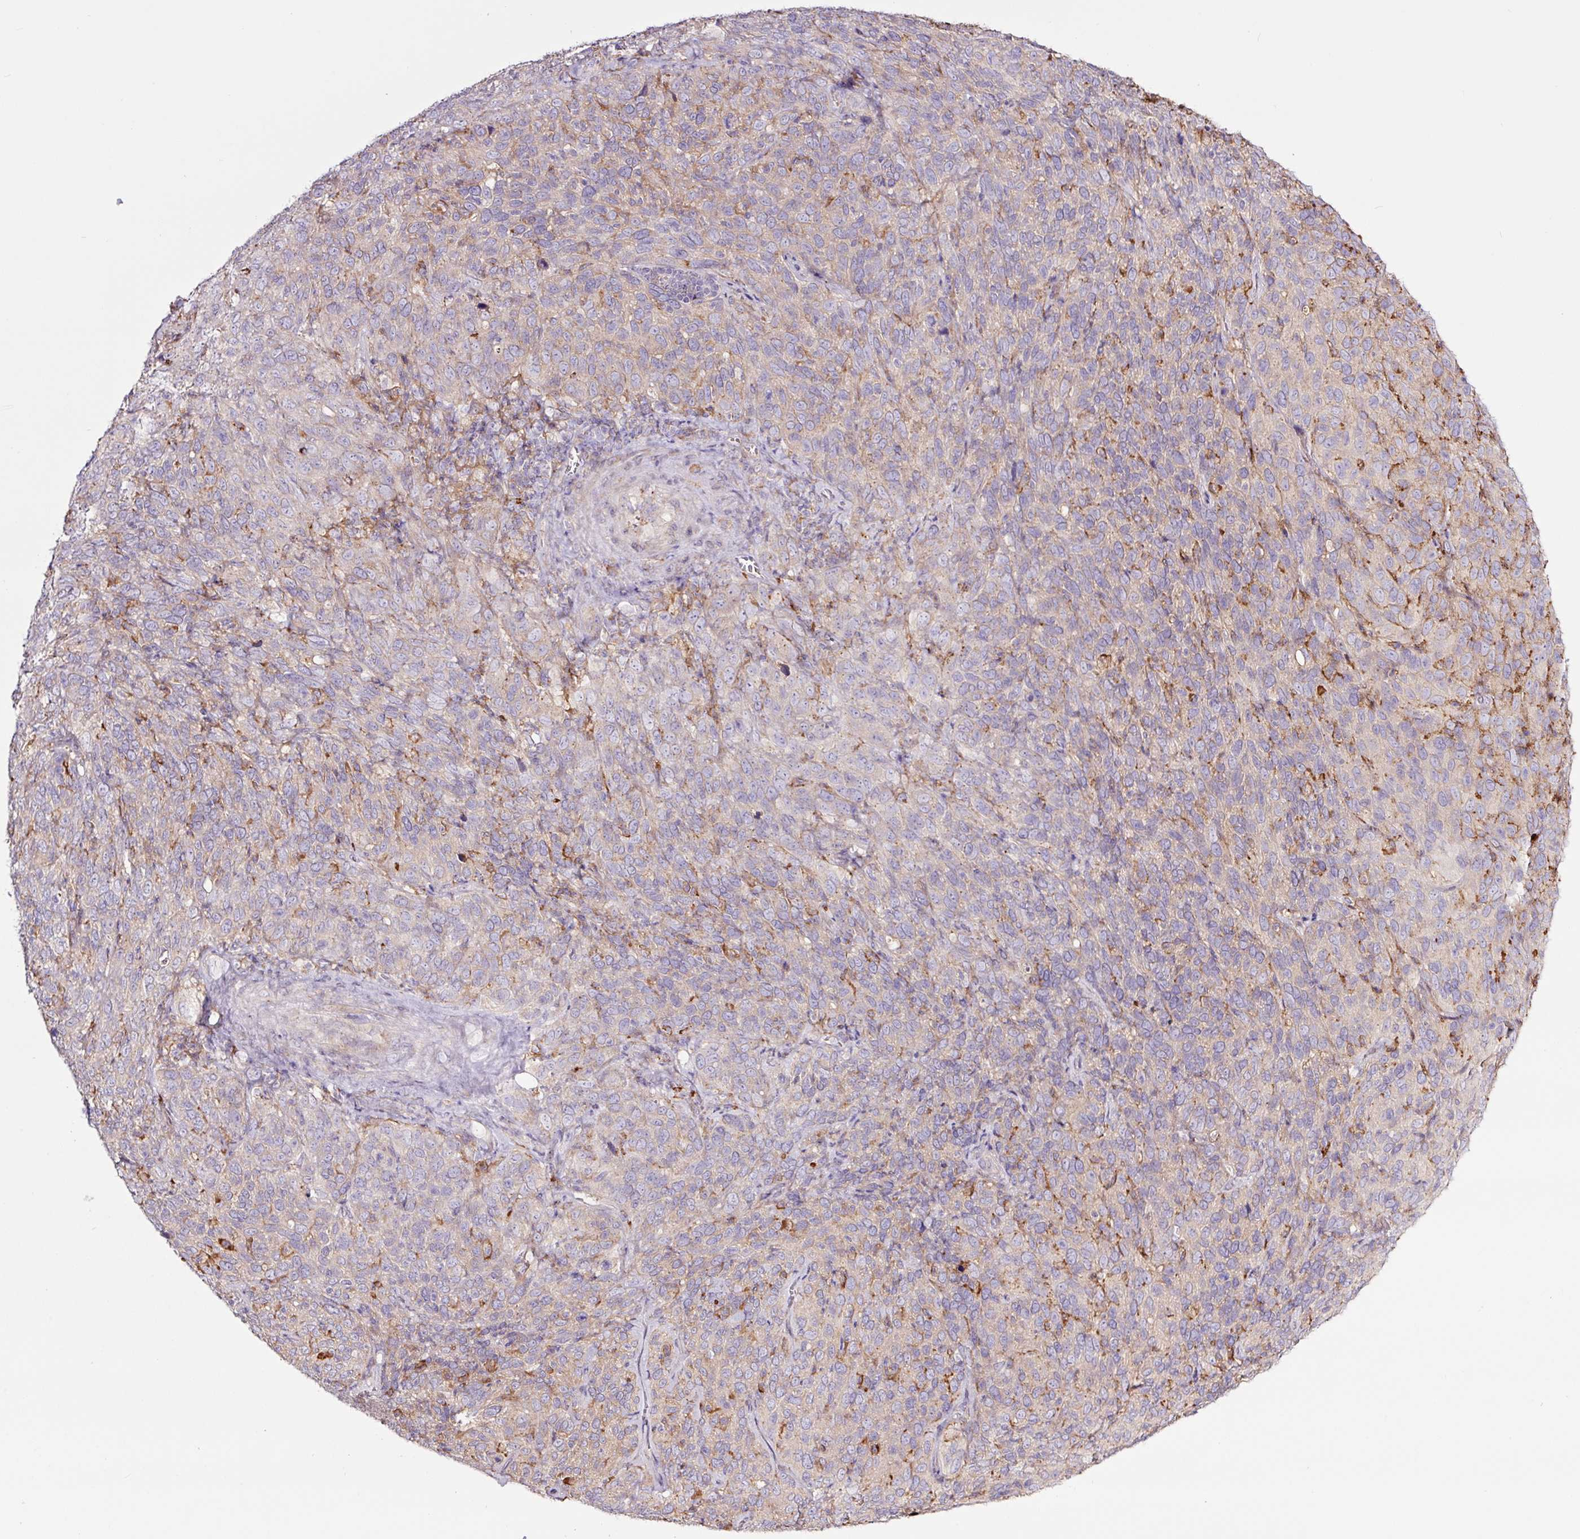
{"staining": {"intensity": "weak", "quantity": "25%-75%", "location": "cytoplasmic/membranous"}, "tissue": "cervical cancer", "cell_type": "Tumor cells", "image_type": "cancer", "snomed": [{"axis": "morphology", "description": "Normal tissue, NOS"}, {"axis": "morphology", "description": "Squamous cell carcinoma, NOS"}, {"axis": "topography", "description": "Cervix"}], "caption": "Protein analysis of cervical squamous cell carcinoma tissue displays weak cytoplasmic/membranous staining in about 25%-75% of tumor cells.", "gene": "SH2D6", "patient": {"sex": "female", "age": 51}}